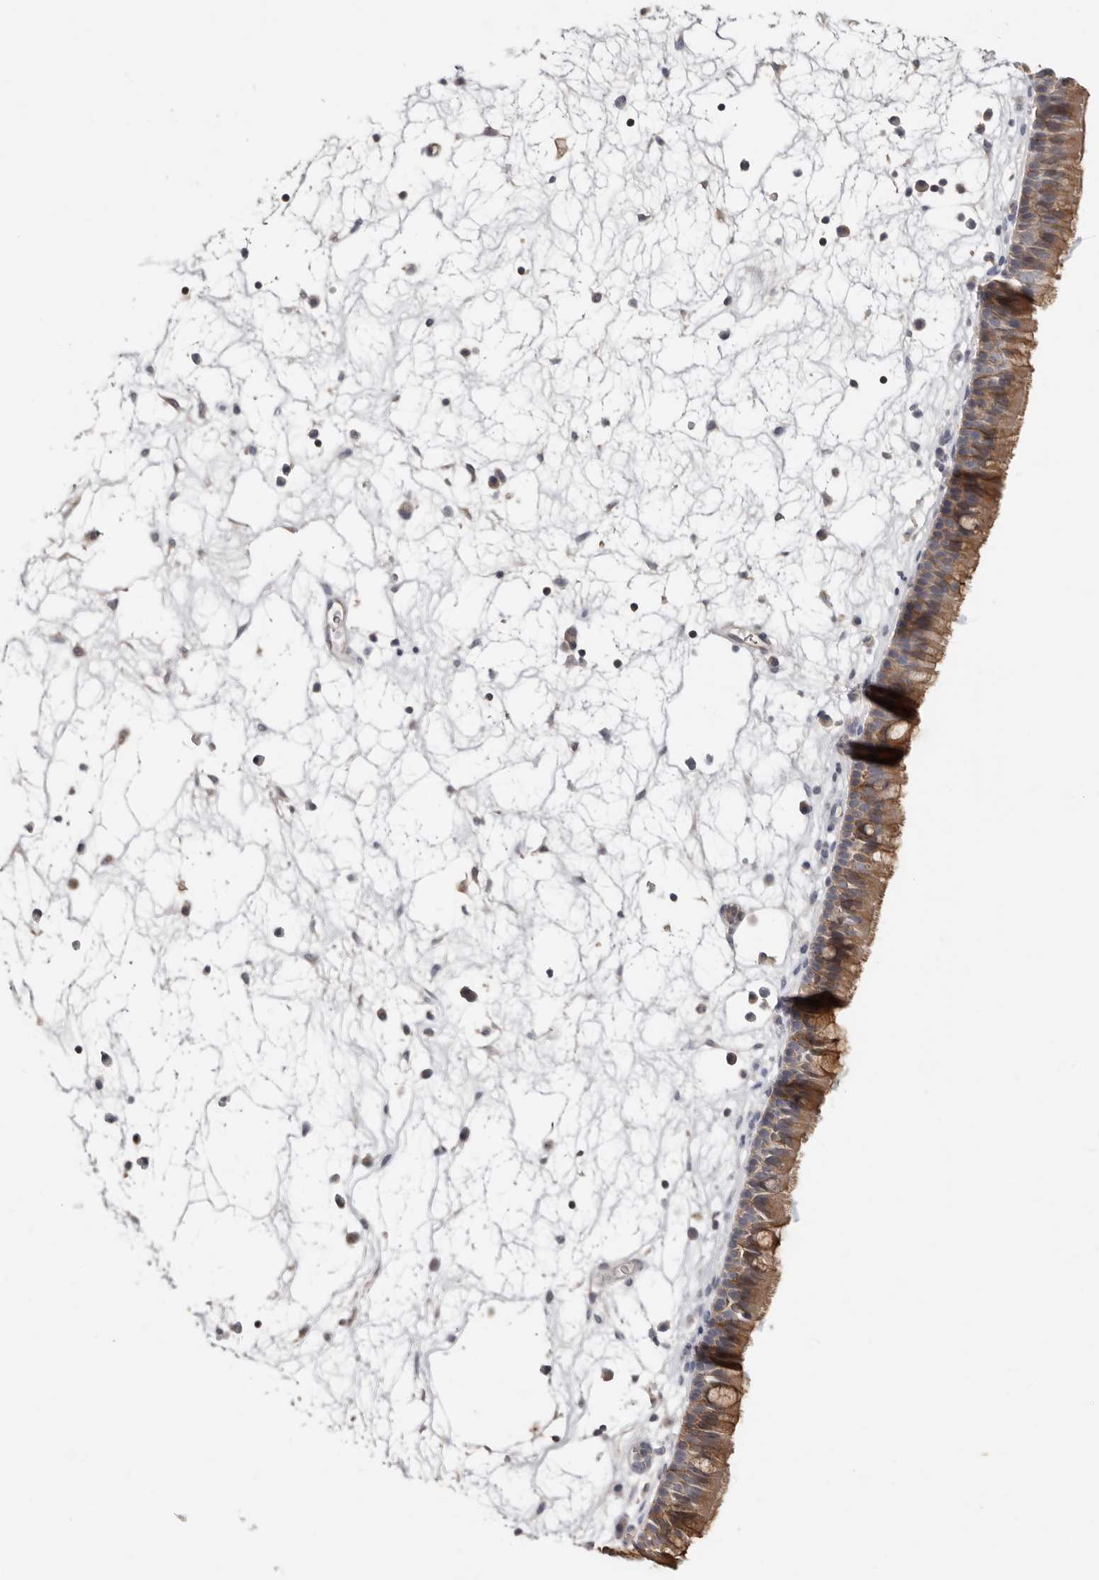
{"staining": {"intensity": "strong", "quantity": ">75%", "location": "cytoplasmic/membranous"}, "tissue": "nasopharynx", "cell_type": "Respiratory epithelial cells", "image_type": "normal", "snomed": [{"axis": "morphology", "description": "Normal tissue, NOS"}, {"axis": "morphology", "description": "Inflammation, NOS"}, {"axis": "morphology", "description": "Malignant melanoma, Metastatic site"}, {"axis": "topography", "description": "Nasopharynx"}], "caption": "A micrograph of human nasopharynx stained for a protein displays strong cytoplasmic/membranous brown staining in respiratory epithelial cells. The protein of interest is stained brown, and the nuclei are stained in blue (DAB IHC with brightfield microscopy, high magnification).", "gene": "S100A14", "patient": {"sex": "male", "age": 70}}